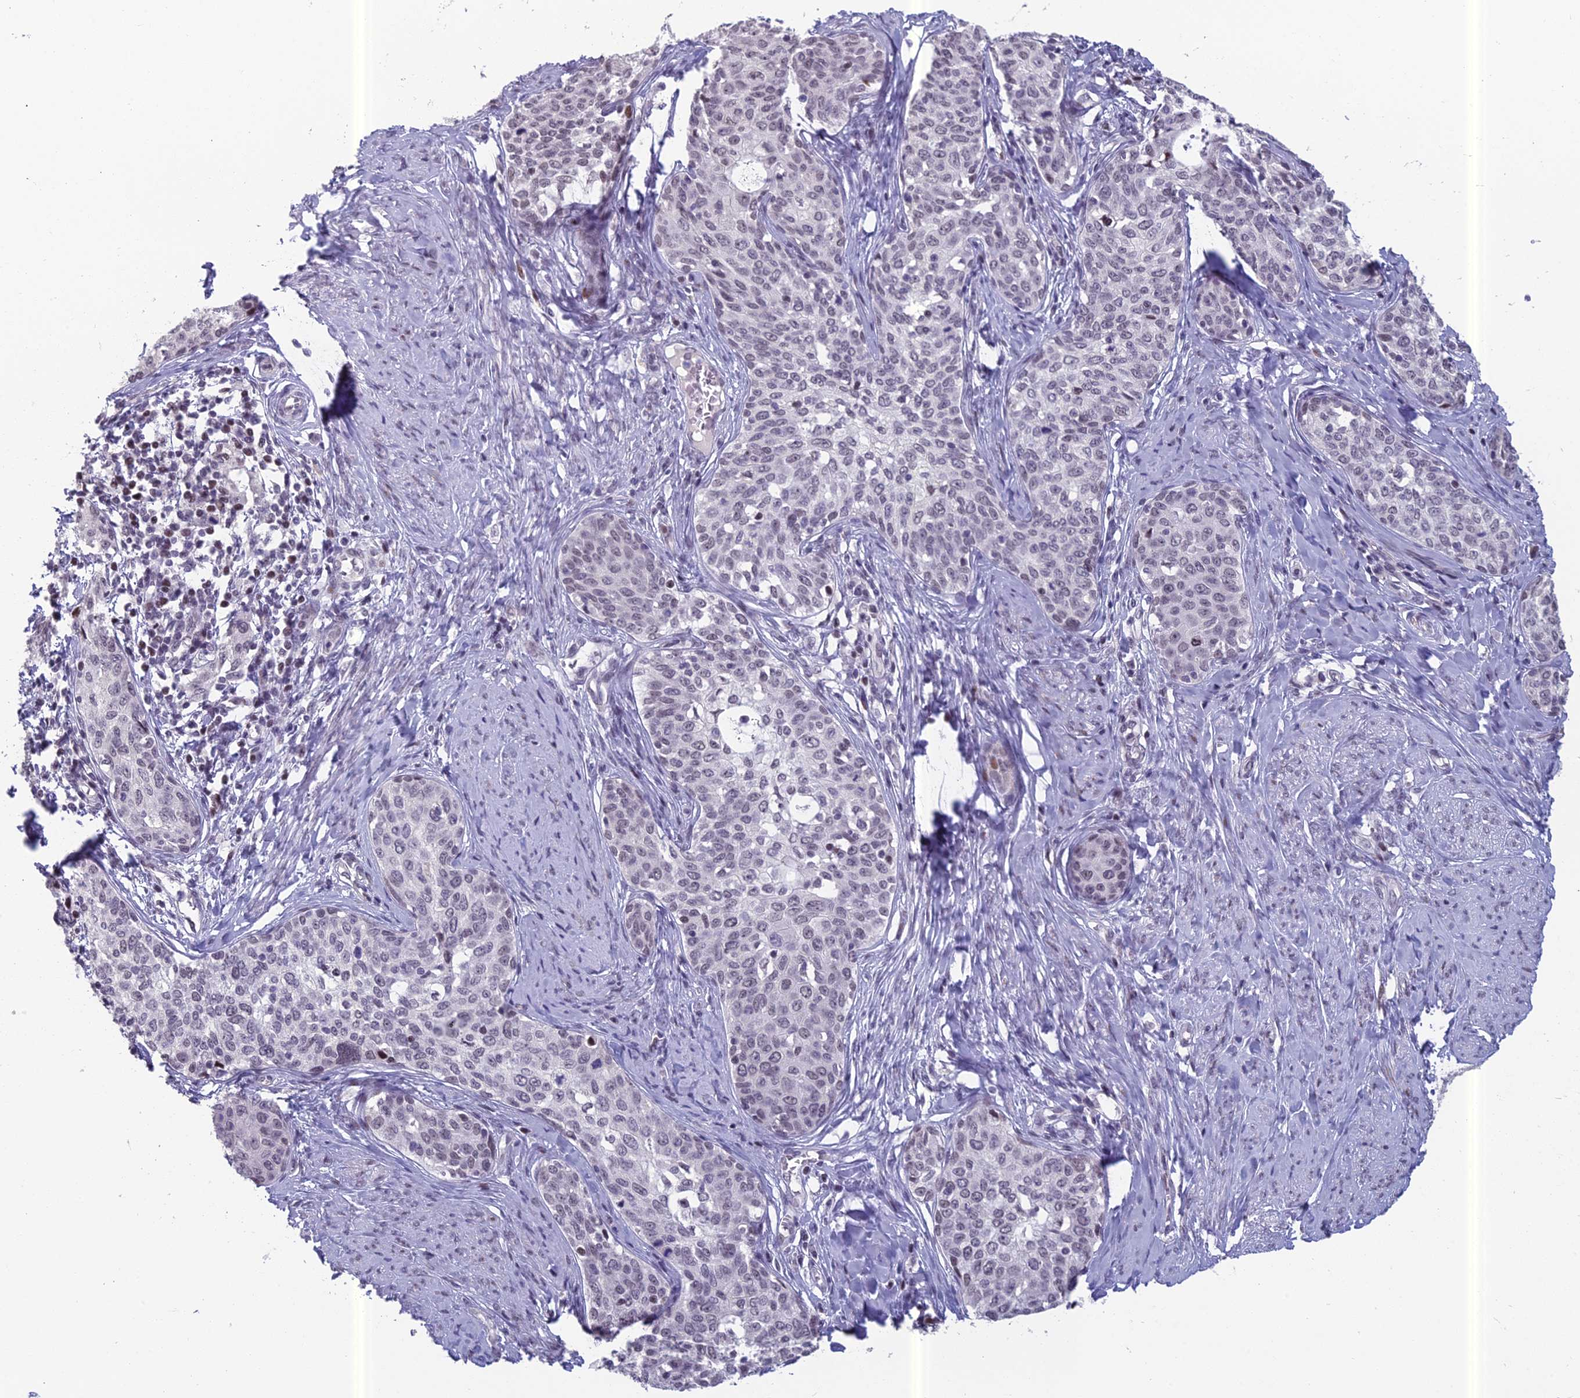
{"staining": {"intensity": "negative", "quantity": "none", "location": "none"}, "tissue": "cervical cancer", "cell_type": "Tumor cells", "image_type": "cancer", "snomed": [{"axis": "morphology", "description": "Squamous cell carcinoma, NOS"}, {"axis": "morphology", "description": "Adenocarcinoma, NOS"}, {"axis": "topography", "description": "Cervix"}], "caption": "Cervical cancer (adenocarcinoma) stained for a protein using immunohistochemistry (IHC) exhibits no staining tumor cells.", "gene": "RGS17", "patient": {"sex": "female", "age": 52}}